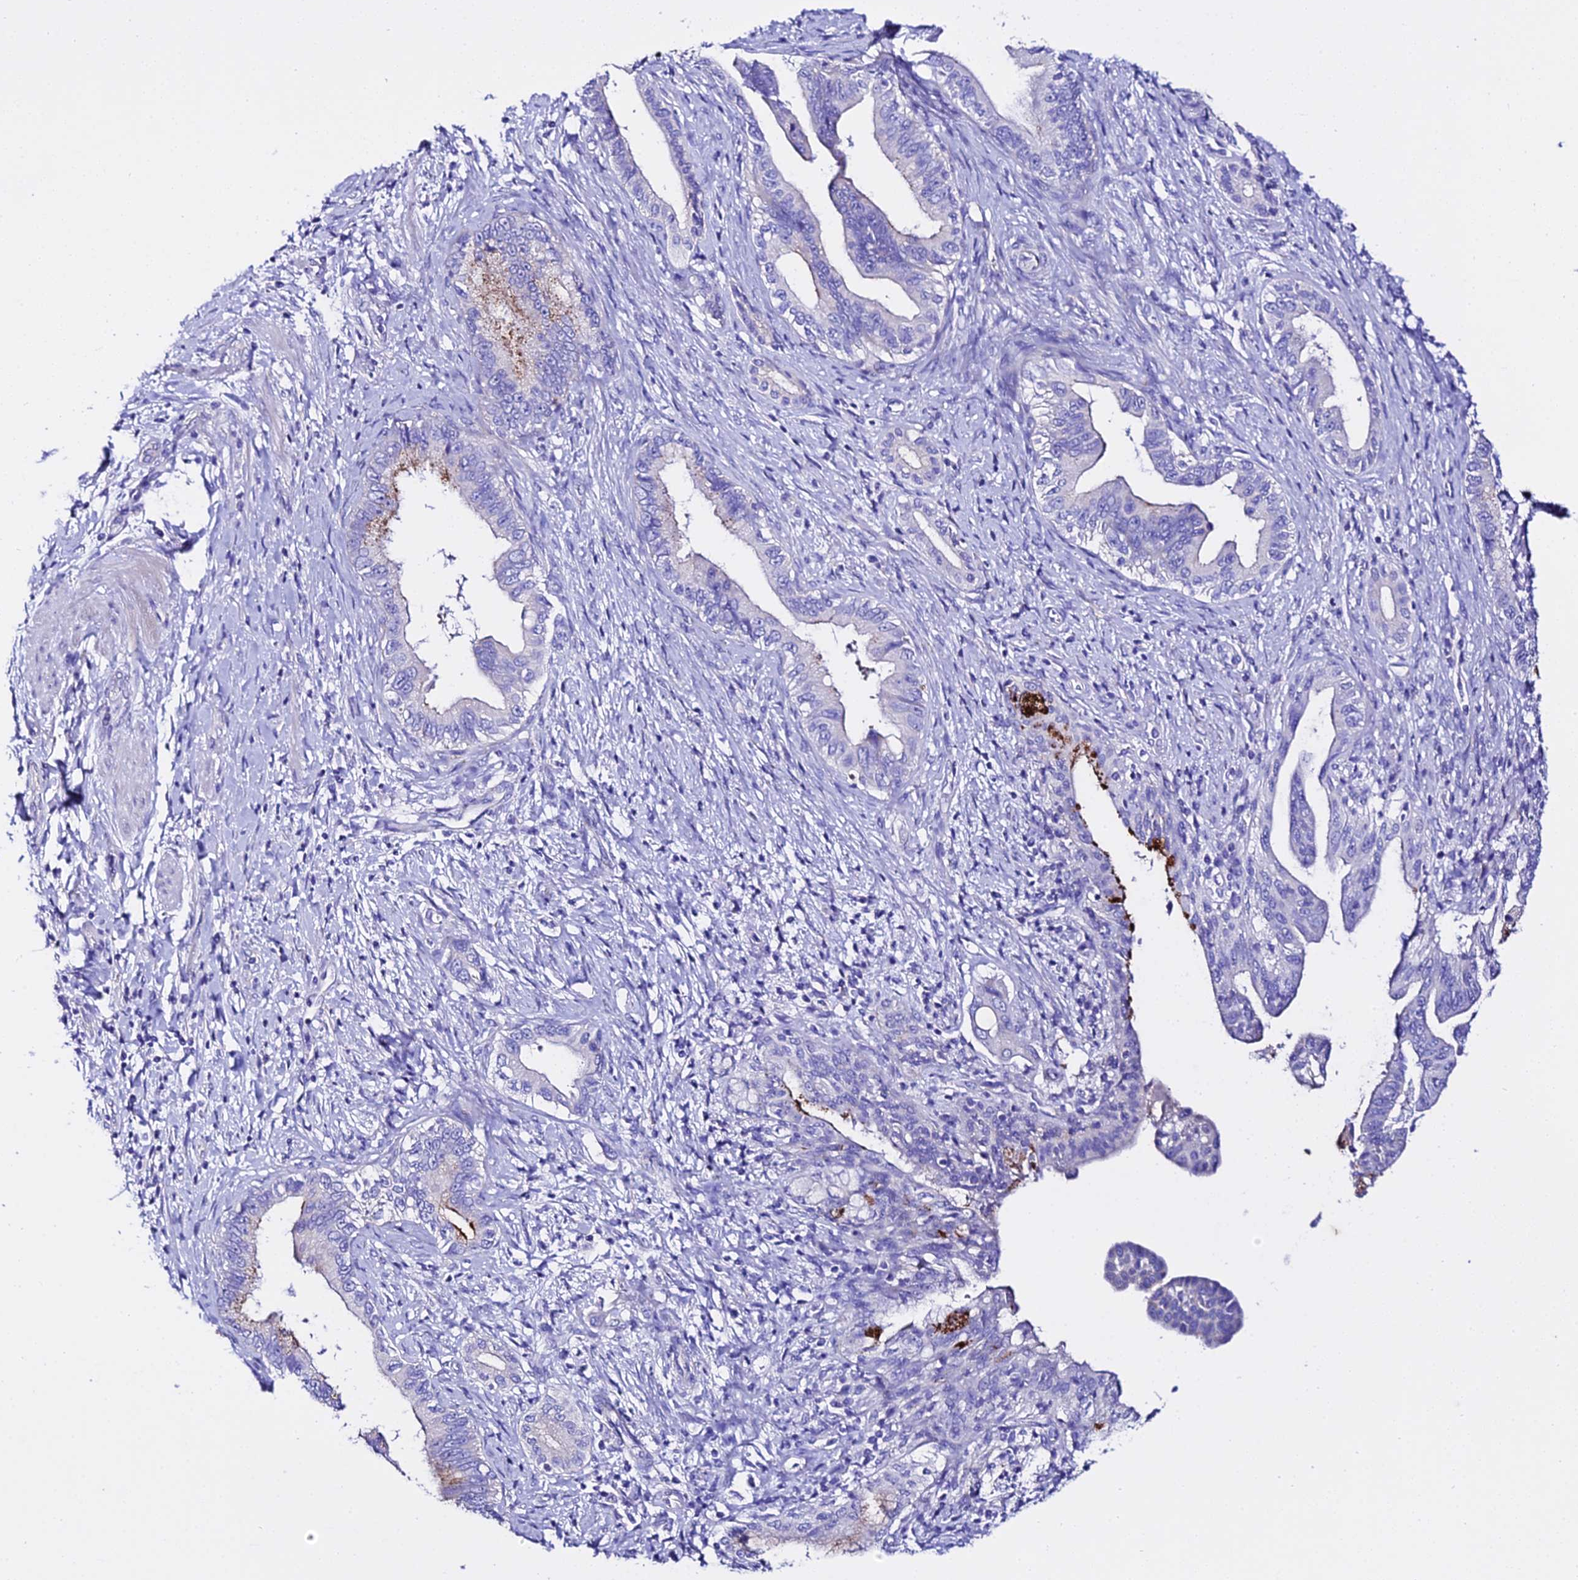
{"staining": {"intensity": "negative", "quantity": "none", "location": "none"}, "tissue": "pancreatic cancer", "cell_type": "Tumor cells", "image_type": "cancer", "snomed": [{"axis": "morphology", "description": "Adenocarcinoma, NOS"}, {"axis": "topography", "description": "Pancreas"}], "caption": "A histopathology image of human pancreatic cancer is negative for staining in tumor cells. Brightfield microscopy of immunohistochemistry (IHC) stained with DAB (brown) and hematoxylin (blue), captured at high magnification.", "gene": "TMEM117", "patient": {"sex": "female", "age": 55}}